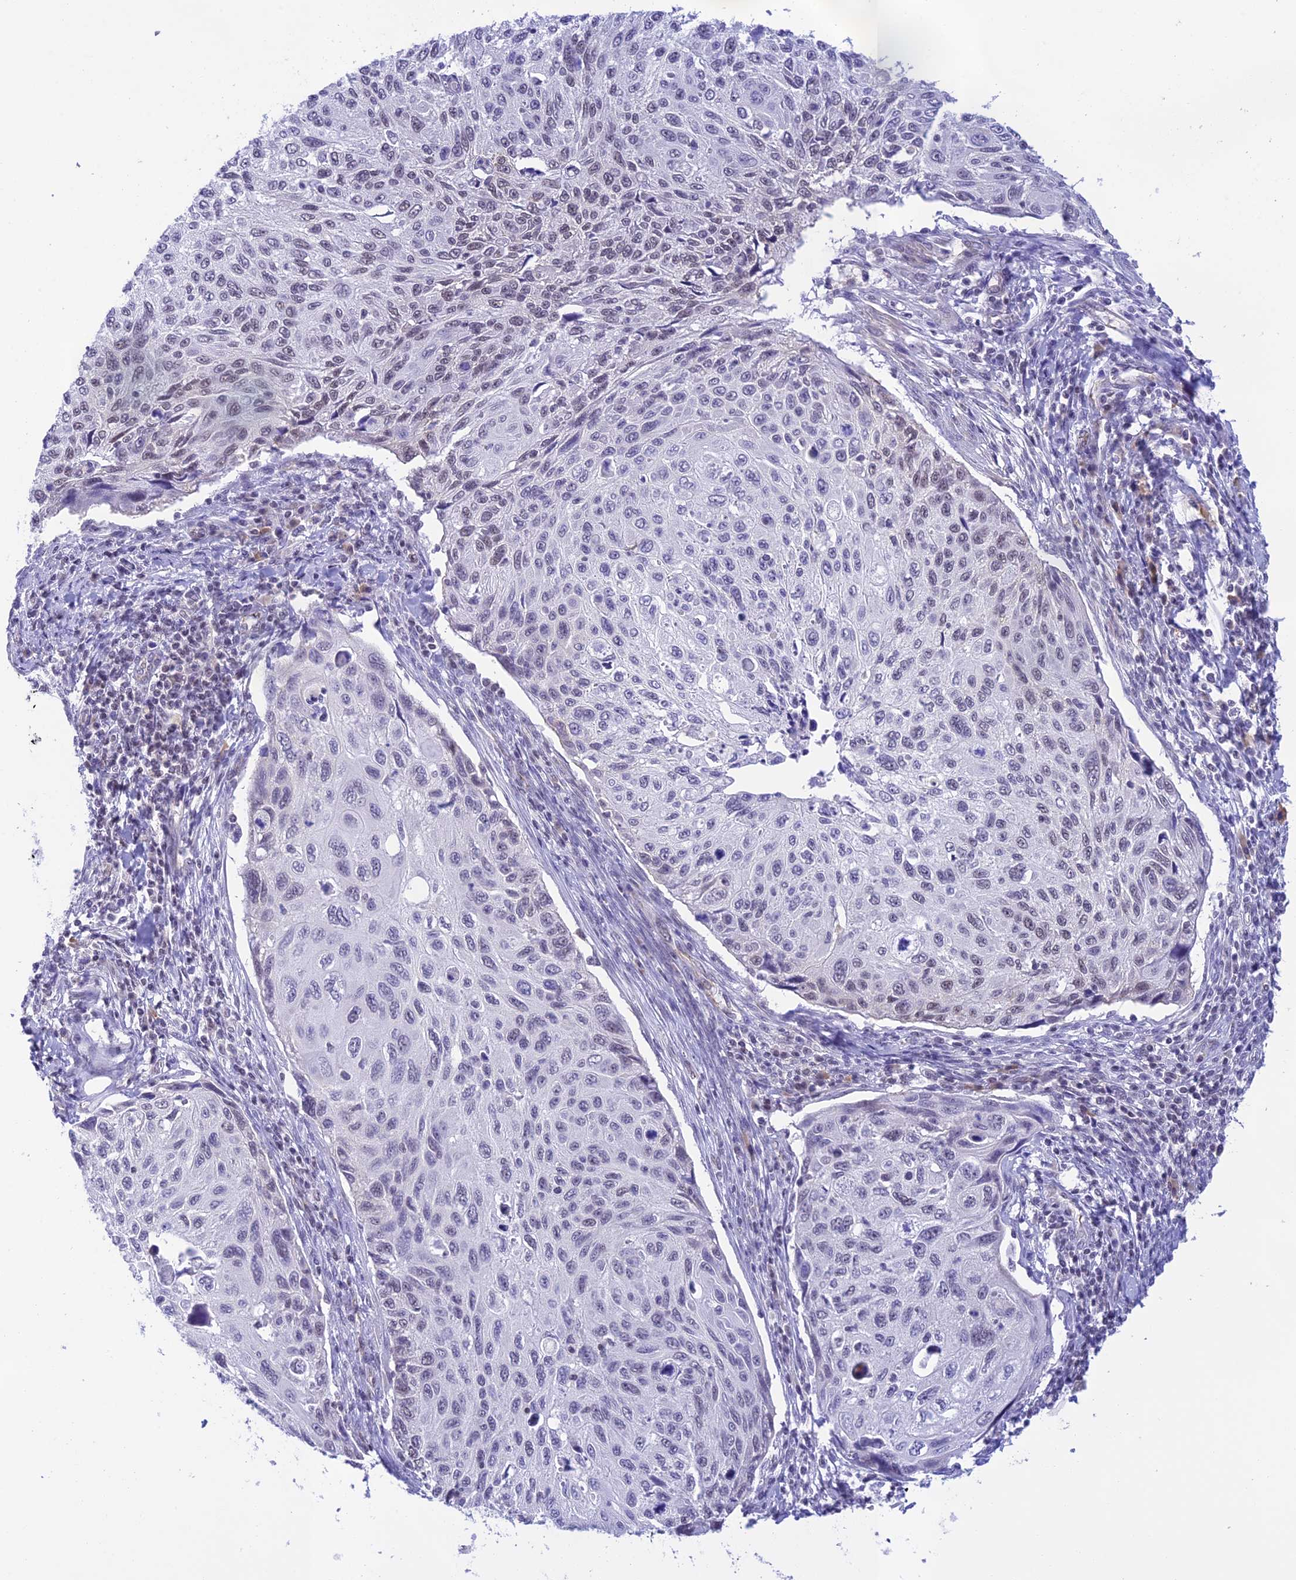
{"staining": {"intensity": "weak", "quantity": "<25%", "location": "nuclear"}, "tissue": "cervical cancer", "cell_type": "Tumor cells", "image_type": "cancer", "snomed": [{"axis": "morphology", "description": "Squamous cell carcinoma, NOS"}, {"axis": "topography", "description": "Cervix"}], "caption": "Cervical squamous cell carcinoma was stained to show a protein in brown. There is no significant expression in tumor cells. Nuclei are stained in blue.", "gene": "THAP11", "patient": {"sex": "female", "age": 70}}